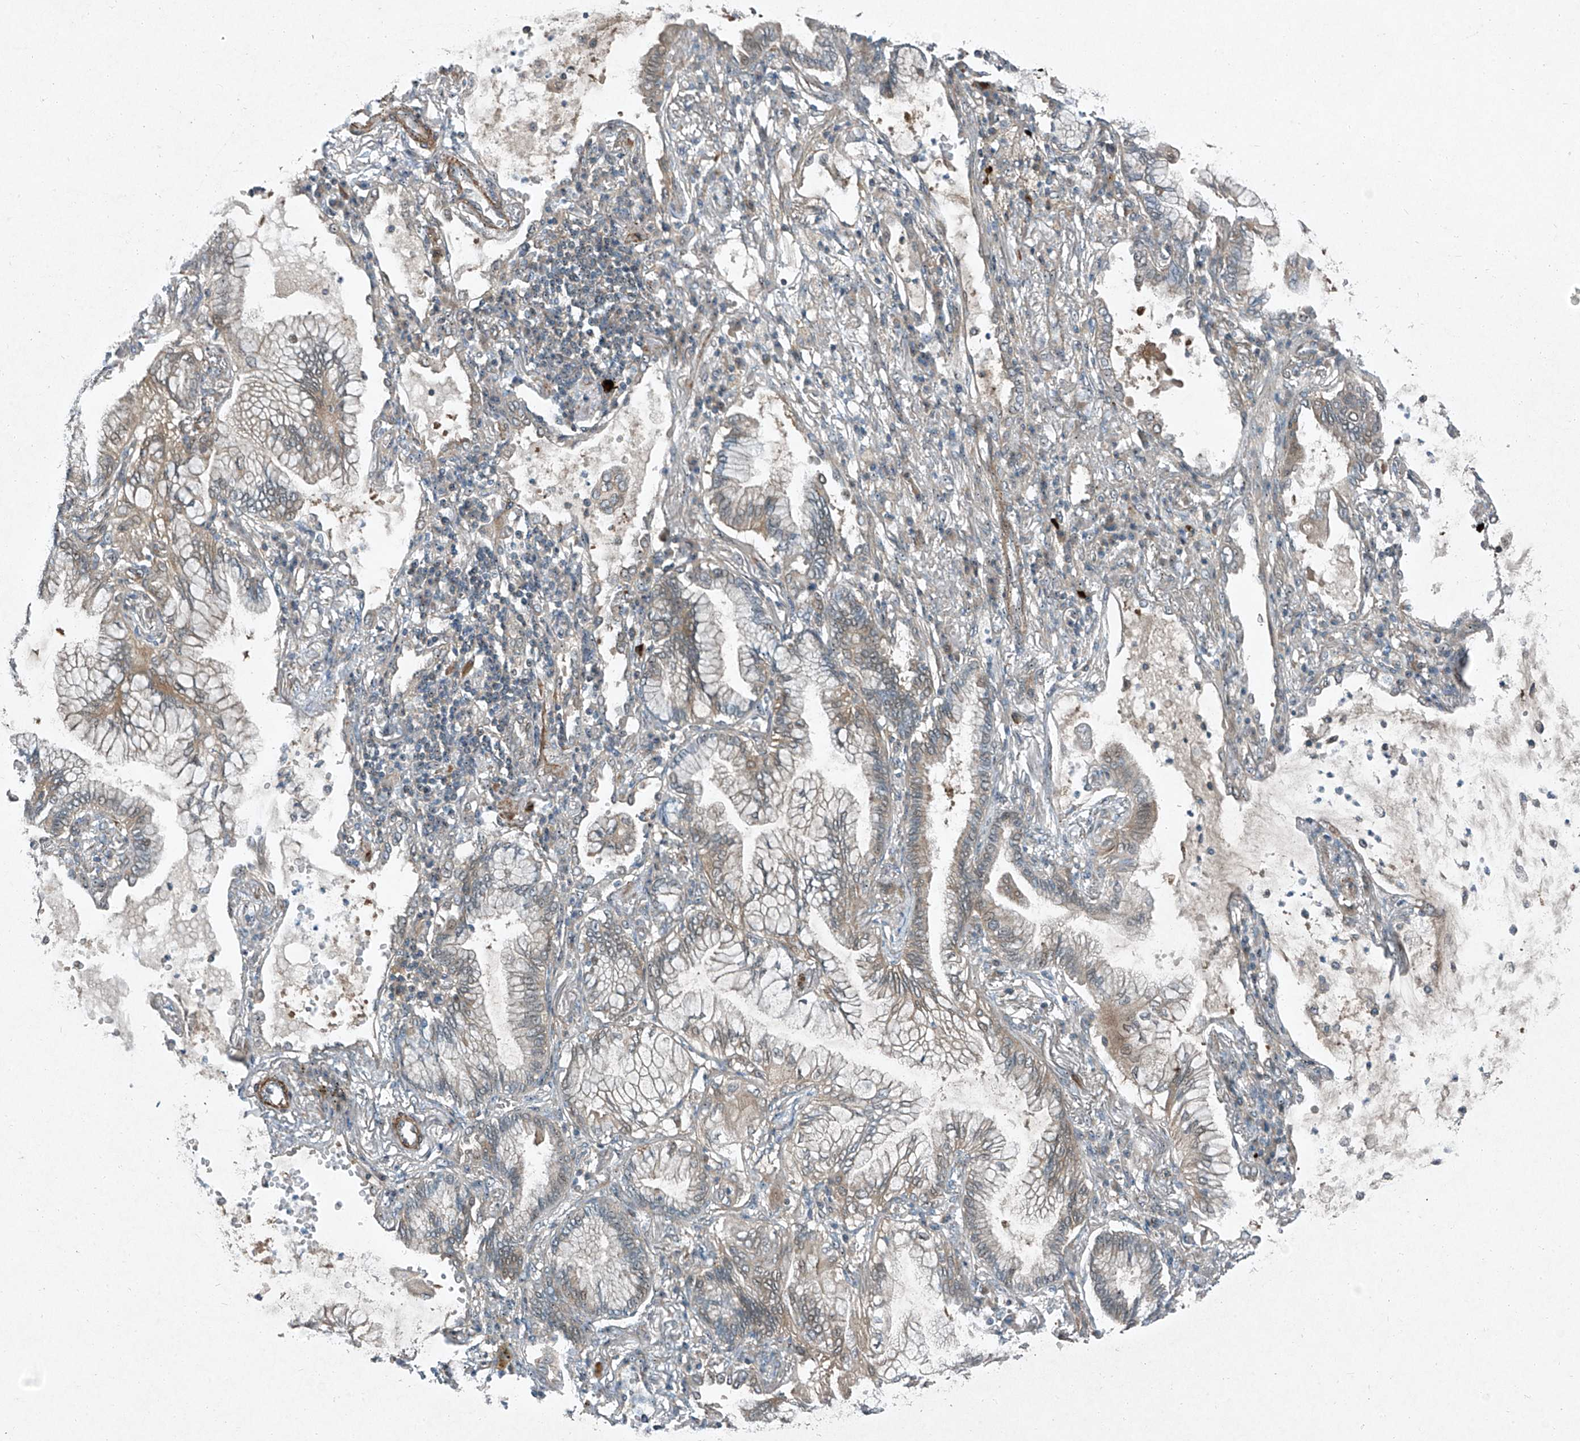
{"staining": {"intensity": "weak", "quantity": "<25%", "location": "cytoplasmic/membranous"}, "tissue": "lung cancer", "cell_type": "Tumor cells", "image_type": "cancer", "snomed": [{"axis": "morphology", "description": "Adenocarcinoma, NOS"}, {"axis": "topography", "description": "Lung"}], "caption": "Immunohistochemistry of lung cancer shows no positivity in tumor cells. (DAB (3,3'-diaminobenzidine) immunohistochemistry with hematoxylin counter stain).", "gene": "PPCS", "patient": {"sex": "female", "age": 70}}